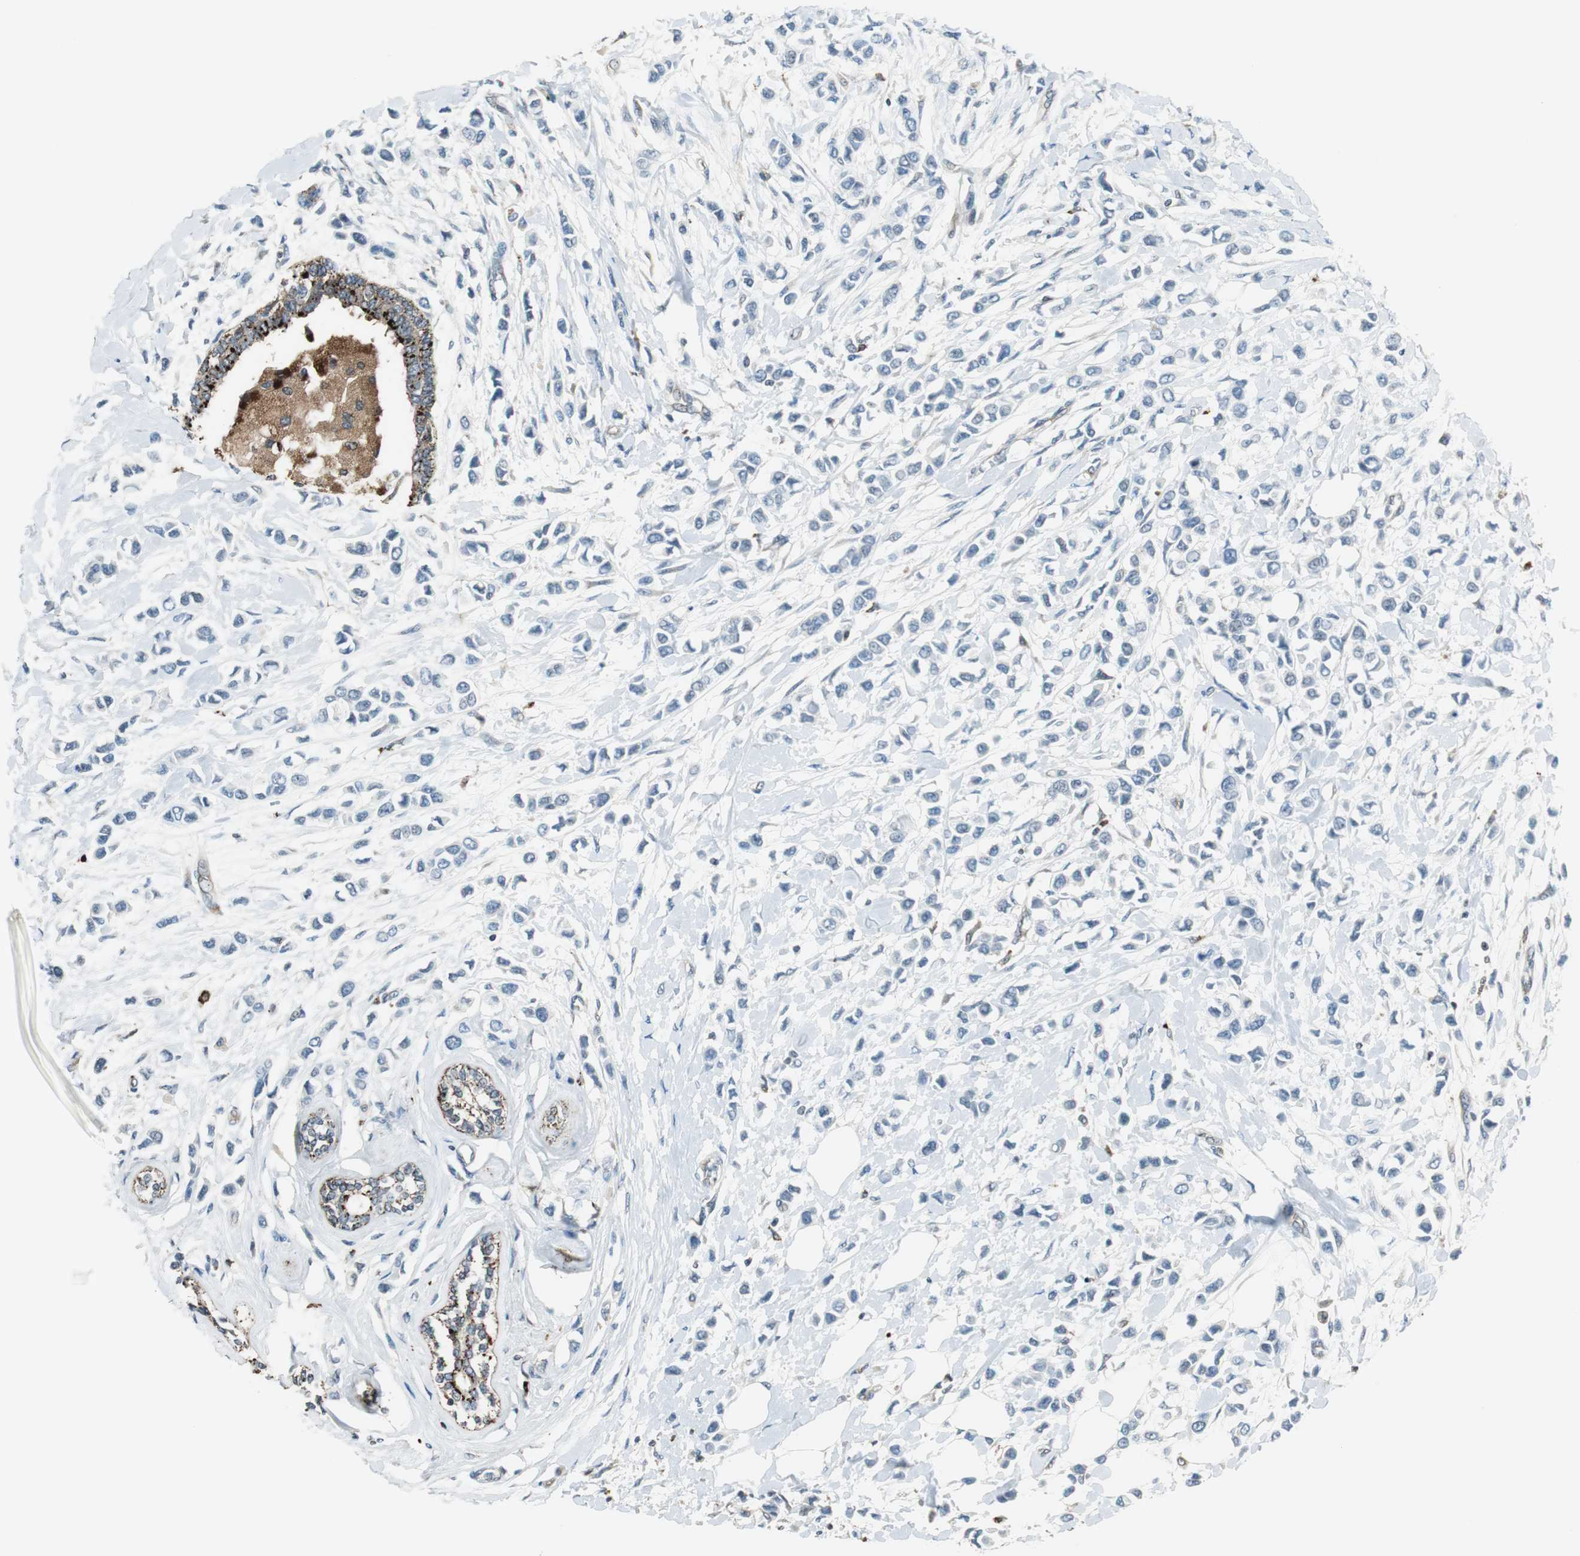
{"staining": {"intensity": "negative", "quantity": "none", "location": "none"}, "tissue": "breast cancer", "cell_type": "Tumor cells", "image_type": "cancer", "snomed": [{"axis": "morphology", "description": "Lobular carcinoma"}, {"axis": "topography", "description": "Breast"}], "caption": "Immunohistochemical staining of lobular carcinoma (breast) displays no significant positivity in tumor cells.", "gene": "NCK1", "patient": {"sex": "female", "age": 51}}